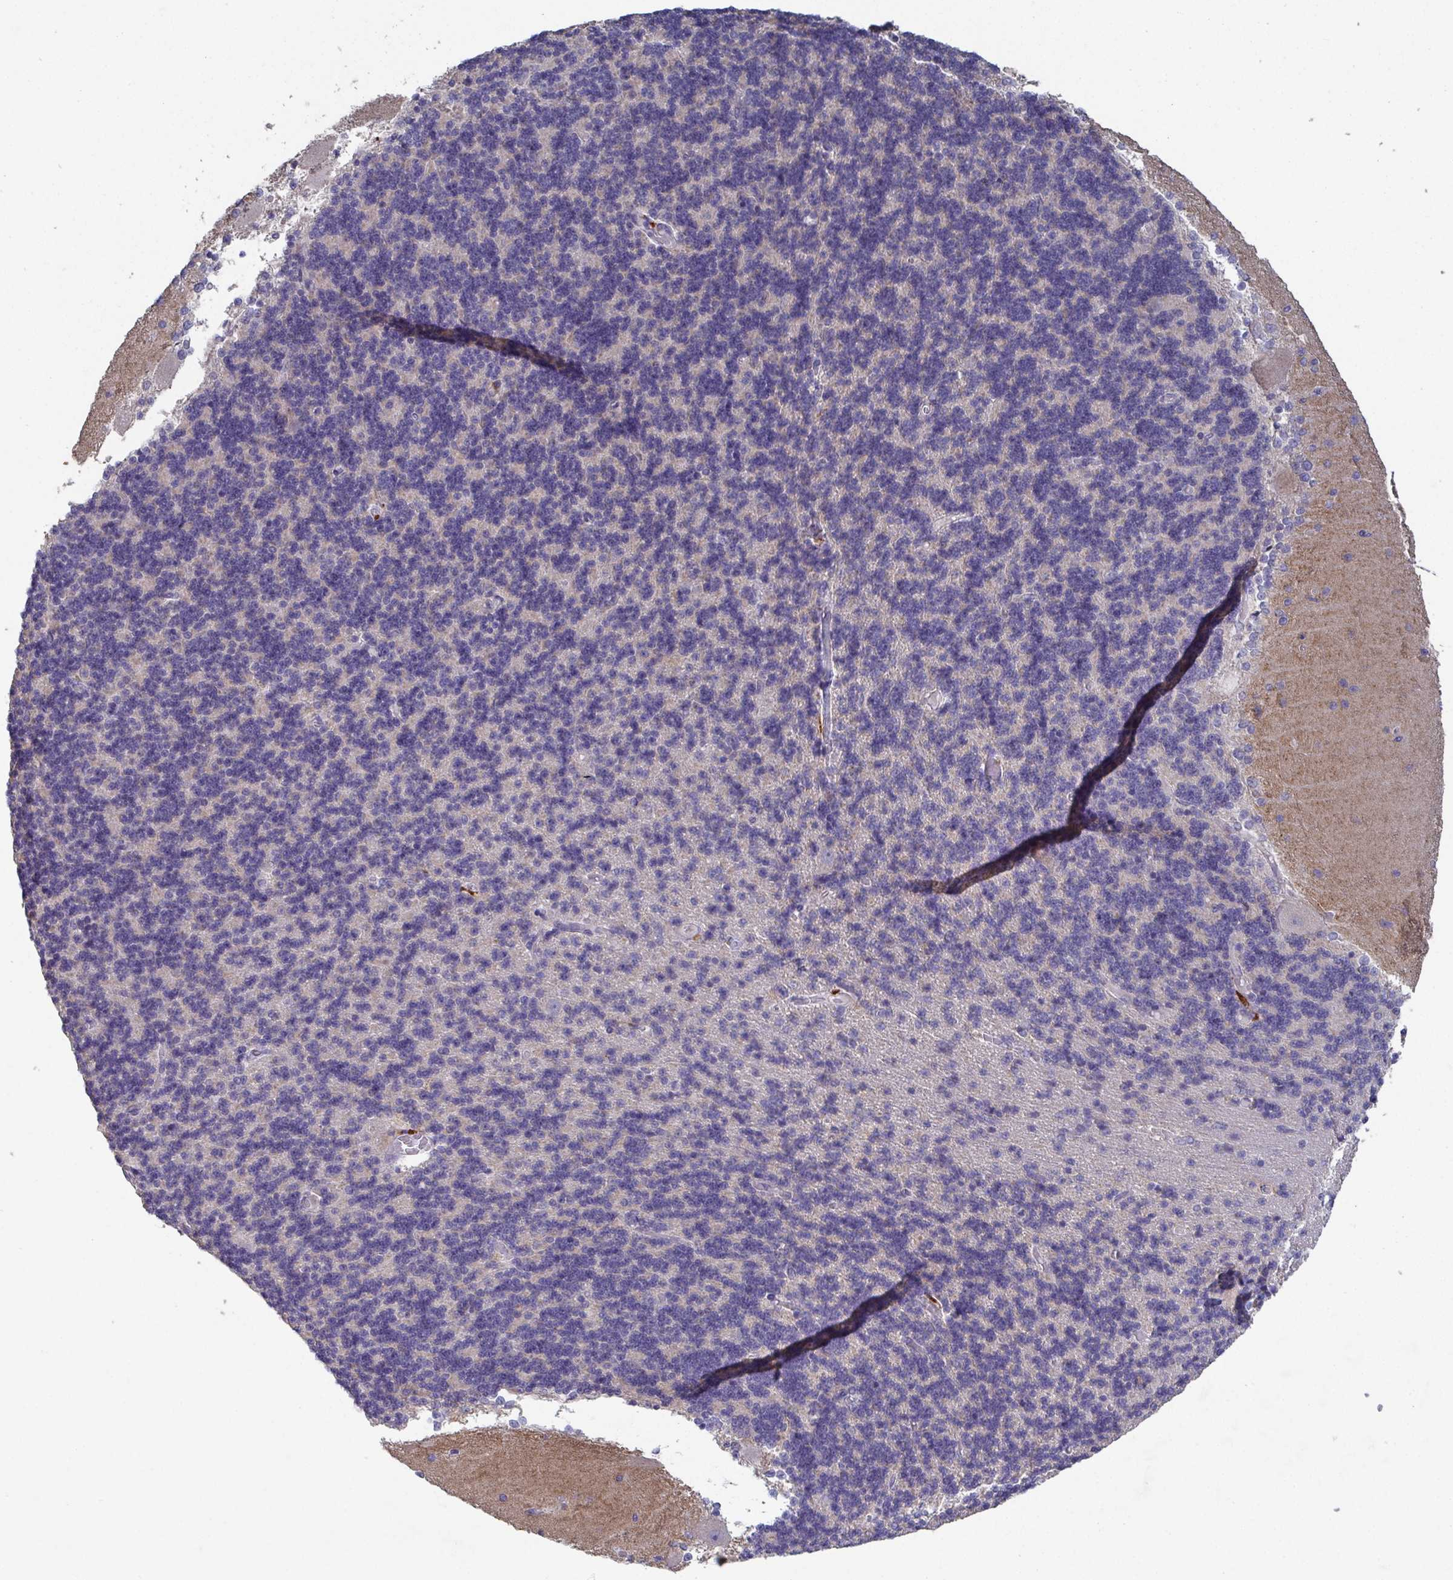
{"staining": {"intensity": "negative", "quantity": "none", "location": "none"}, "tissue": "cerebellum", "cell_type": "Cells in granular layer", "image_type": "normal", "snomed": [{"axis": "morphology", "description": "Normal tissue, NOS"}, {"axis": "topography", "description": "Cerebellum"}], "caption": "This micrograph is of unremarkable cerebellum stained with IHC to label a protein in brown with the nuclei are counter-stained blue. There is no positivity in cells in granular layer.", "gene": "GALNT13", "patient": {"sex": "female", "age": 54}}